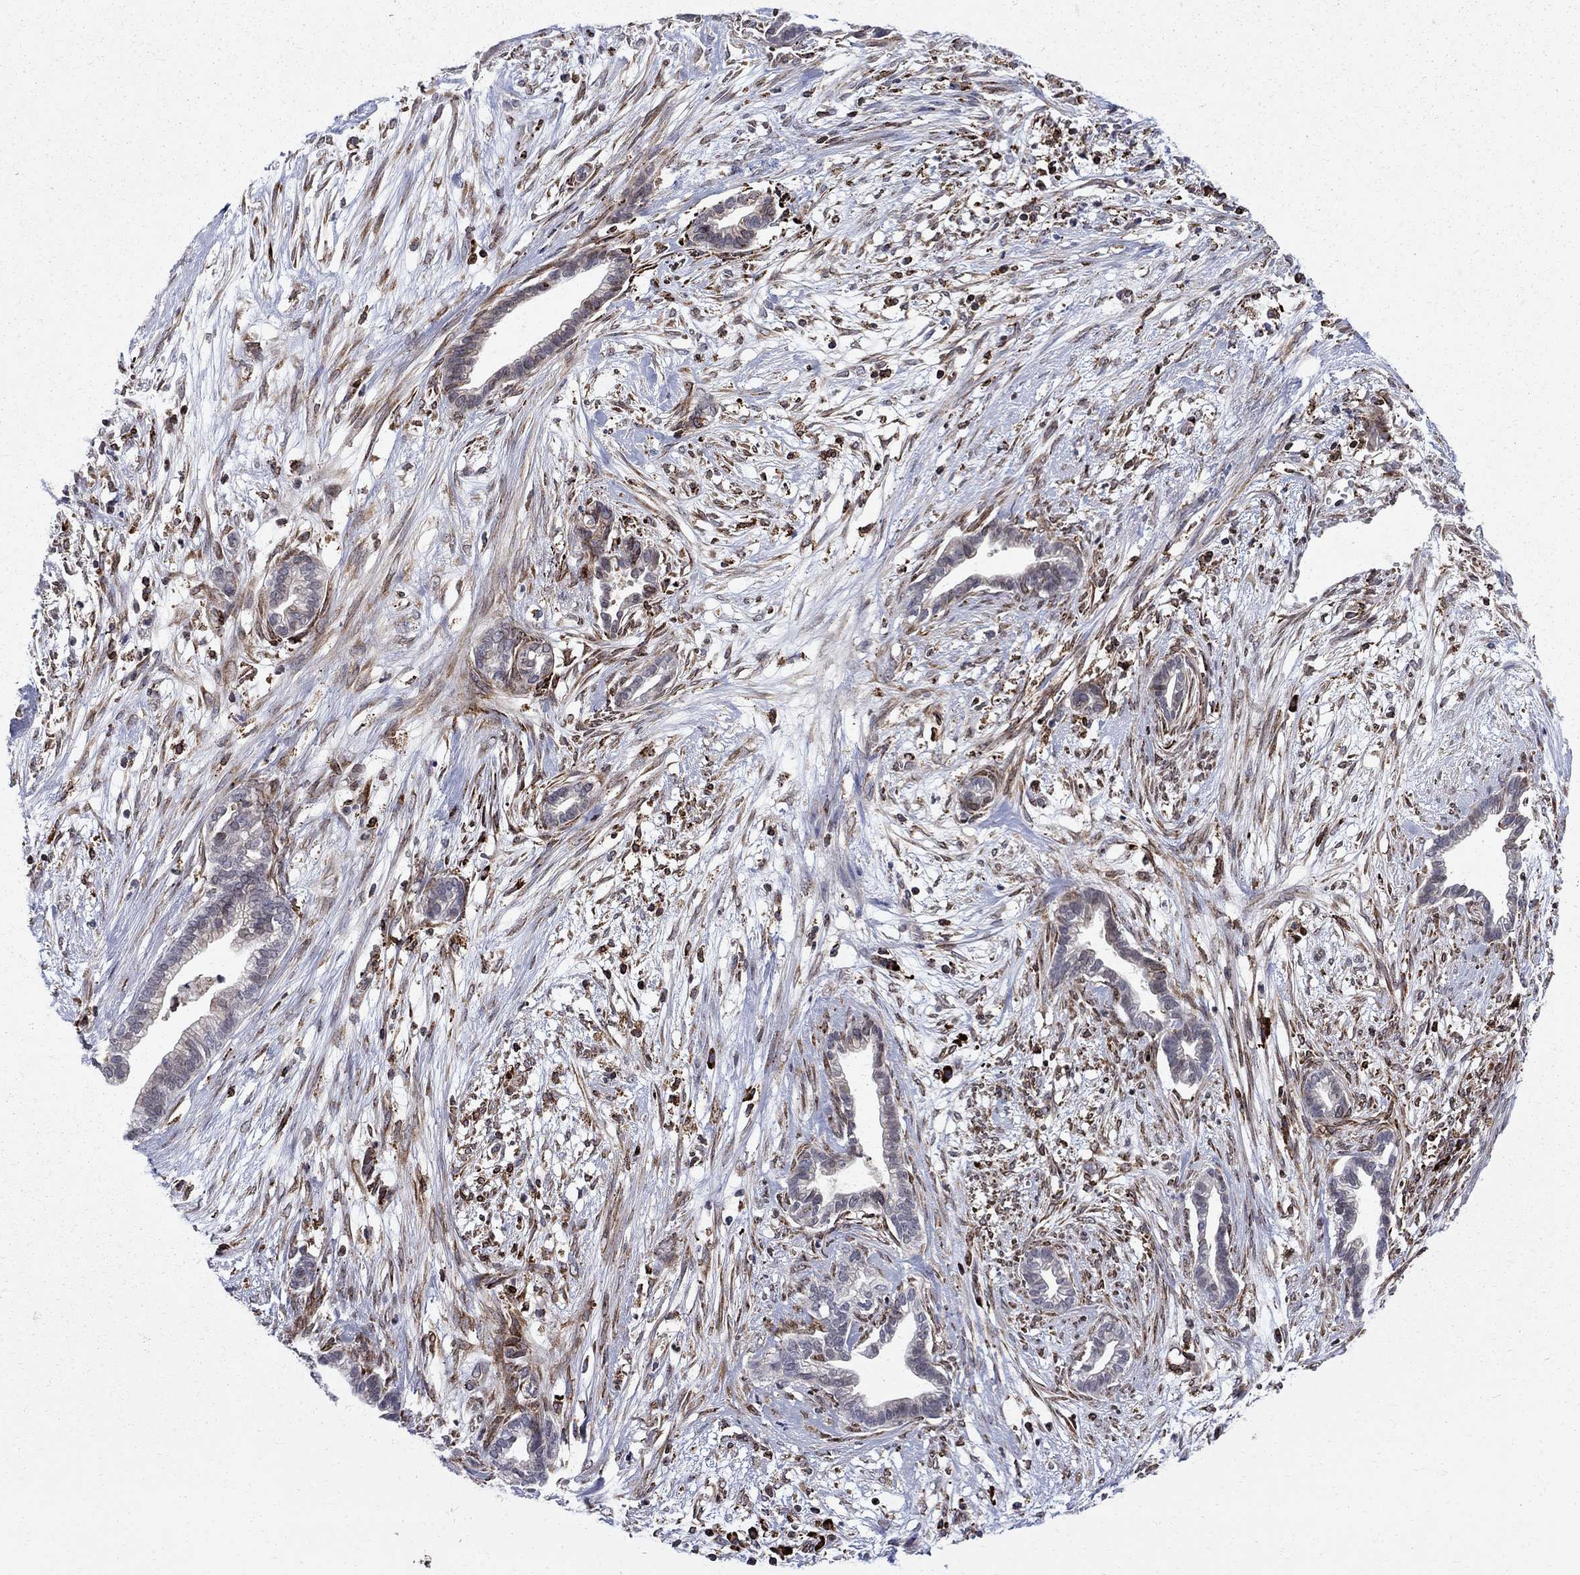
{"staining": {"intensity": "moderate", "quantity": "<25%", "location": "cytoplasmic/membranous"}, "tissue": "cervical cancer", "cell_type": "Tumor cells", "image_type": "cancer", "snomed": [{"axis": "morphology", "description": "Adenocarcinoma, NOS"}, {"axis": "topography", "description": "Cervix"}], "caption": "The image demonstrates a brown stain indicating the presence of a protein in the cytoplasmic/membranous of tumor cells in adenocarcinoma (cervical).", "gene": "CAB39L", "patient": {"sex": "female", "age": 62}}